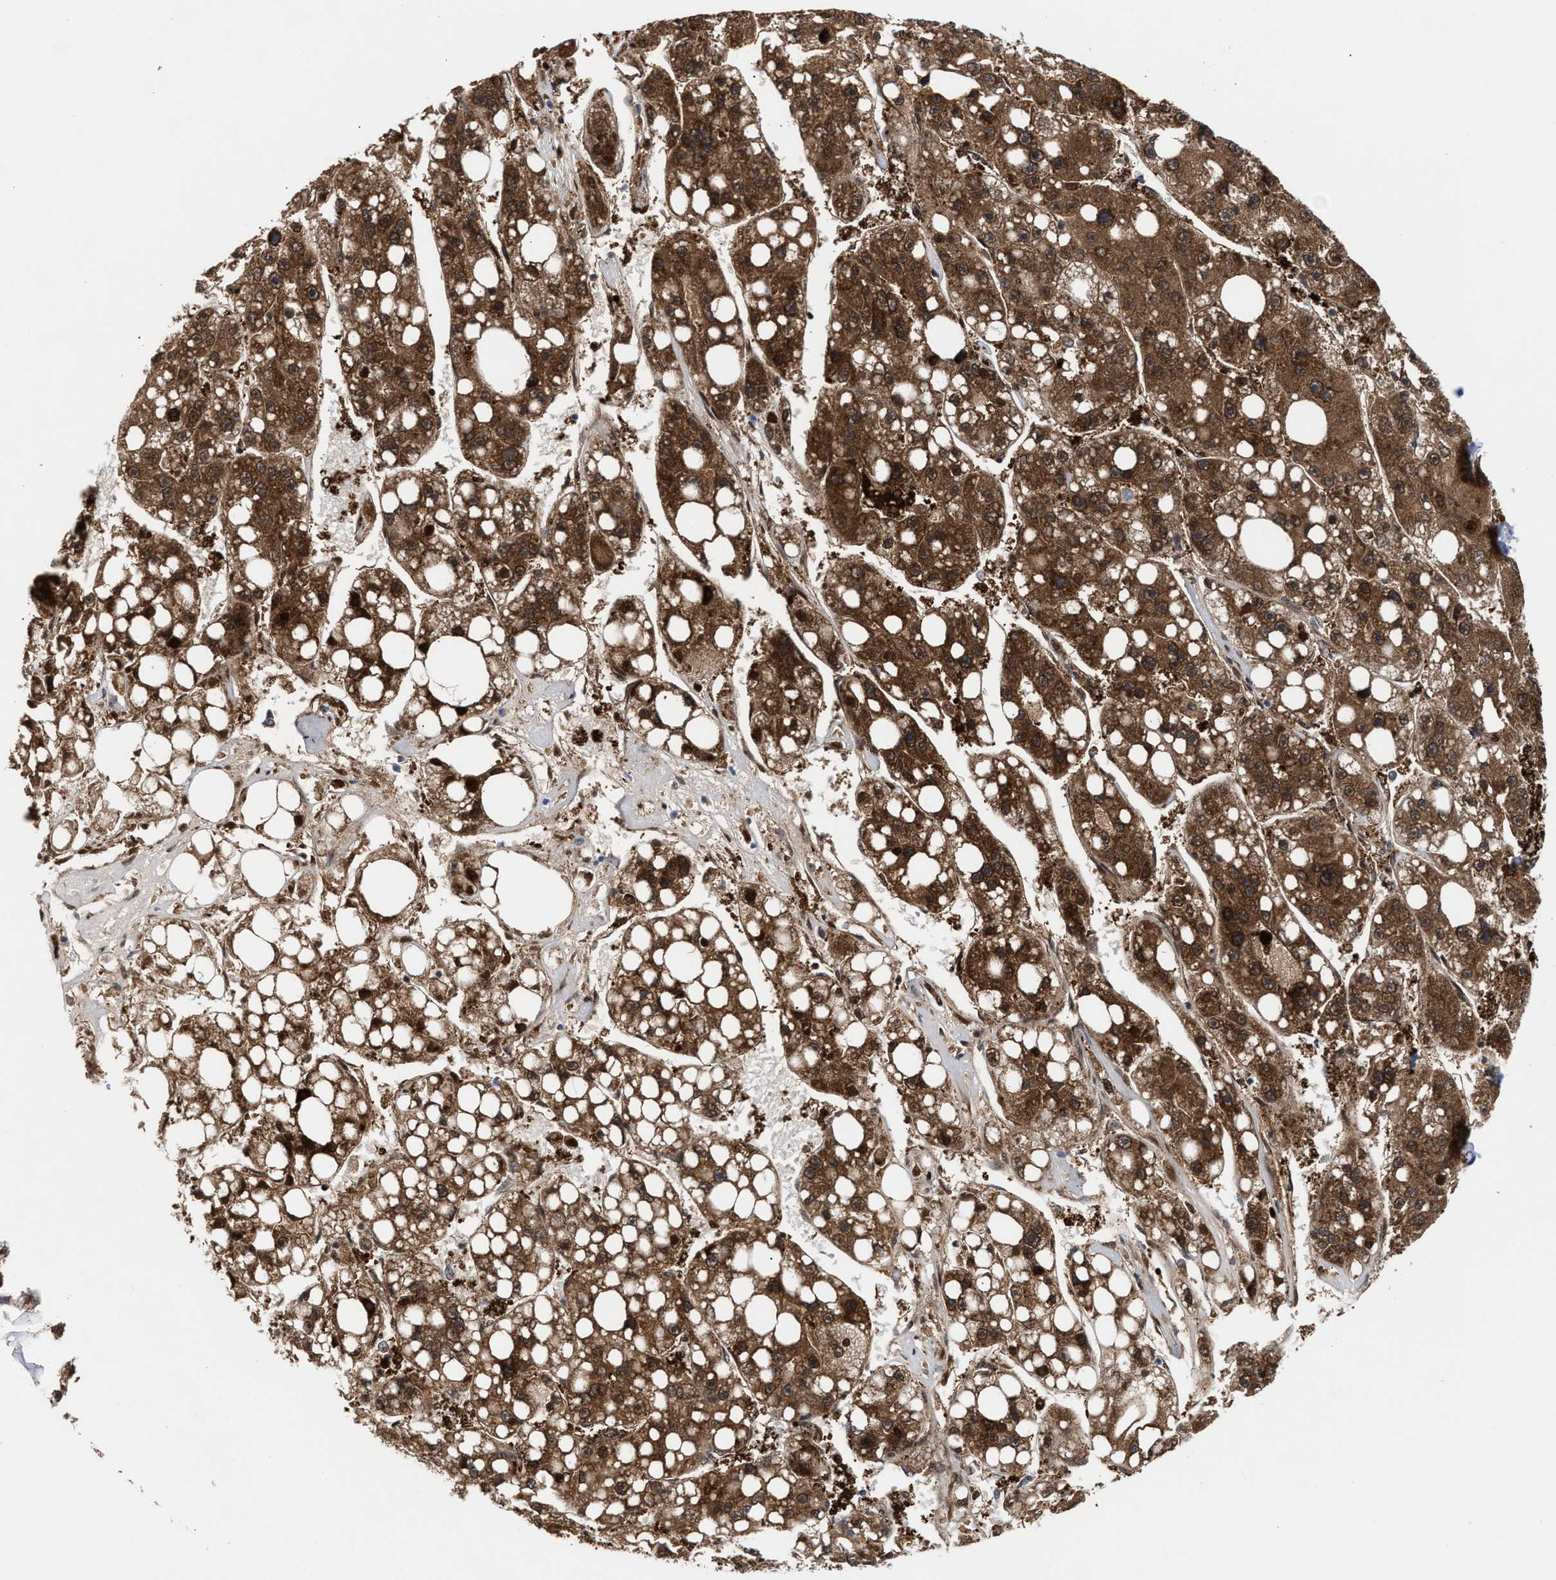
{"staining": {"intensity": "strong", "quantity": ">75%", "location": "cytoplasmic/membranous"}, "tissue": "liver cancer", "cell_type": "Tumor cells", "image_type": "cancer", "snomed": [{"axis": "morphology", "description": "Carcinoma, Hepatocellular, NOS"}, {"axis": "topography", "description": "Liver"}], "caption": "Strong cytoplasmic/membranous positivity for a protein is identified in about >75% of tumor cells of liver cancer using immunohistochemistry (IHC).", "gene": "TP53I3", "patient": {"sex": "female", "age": 61}}